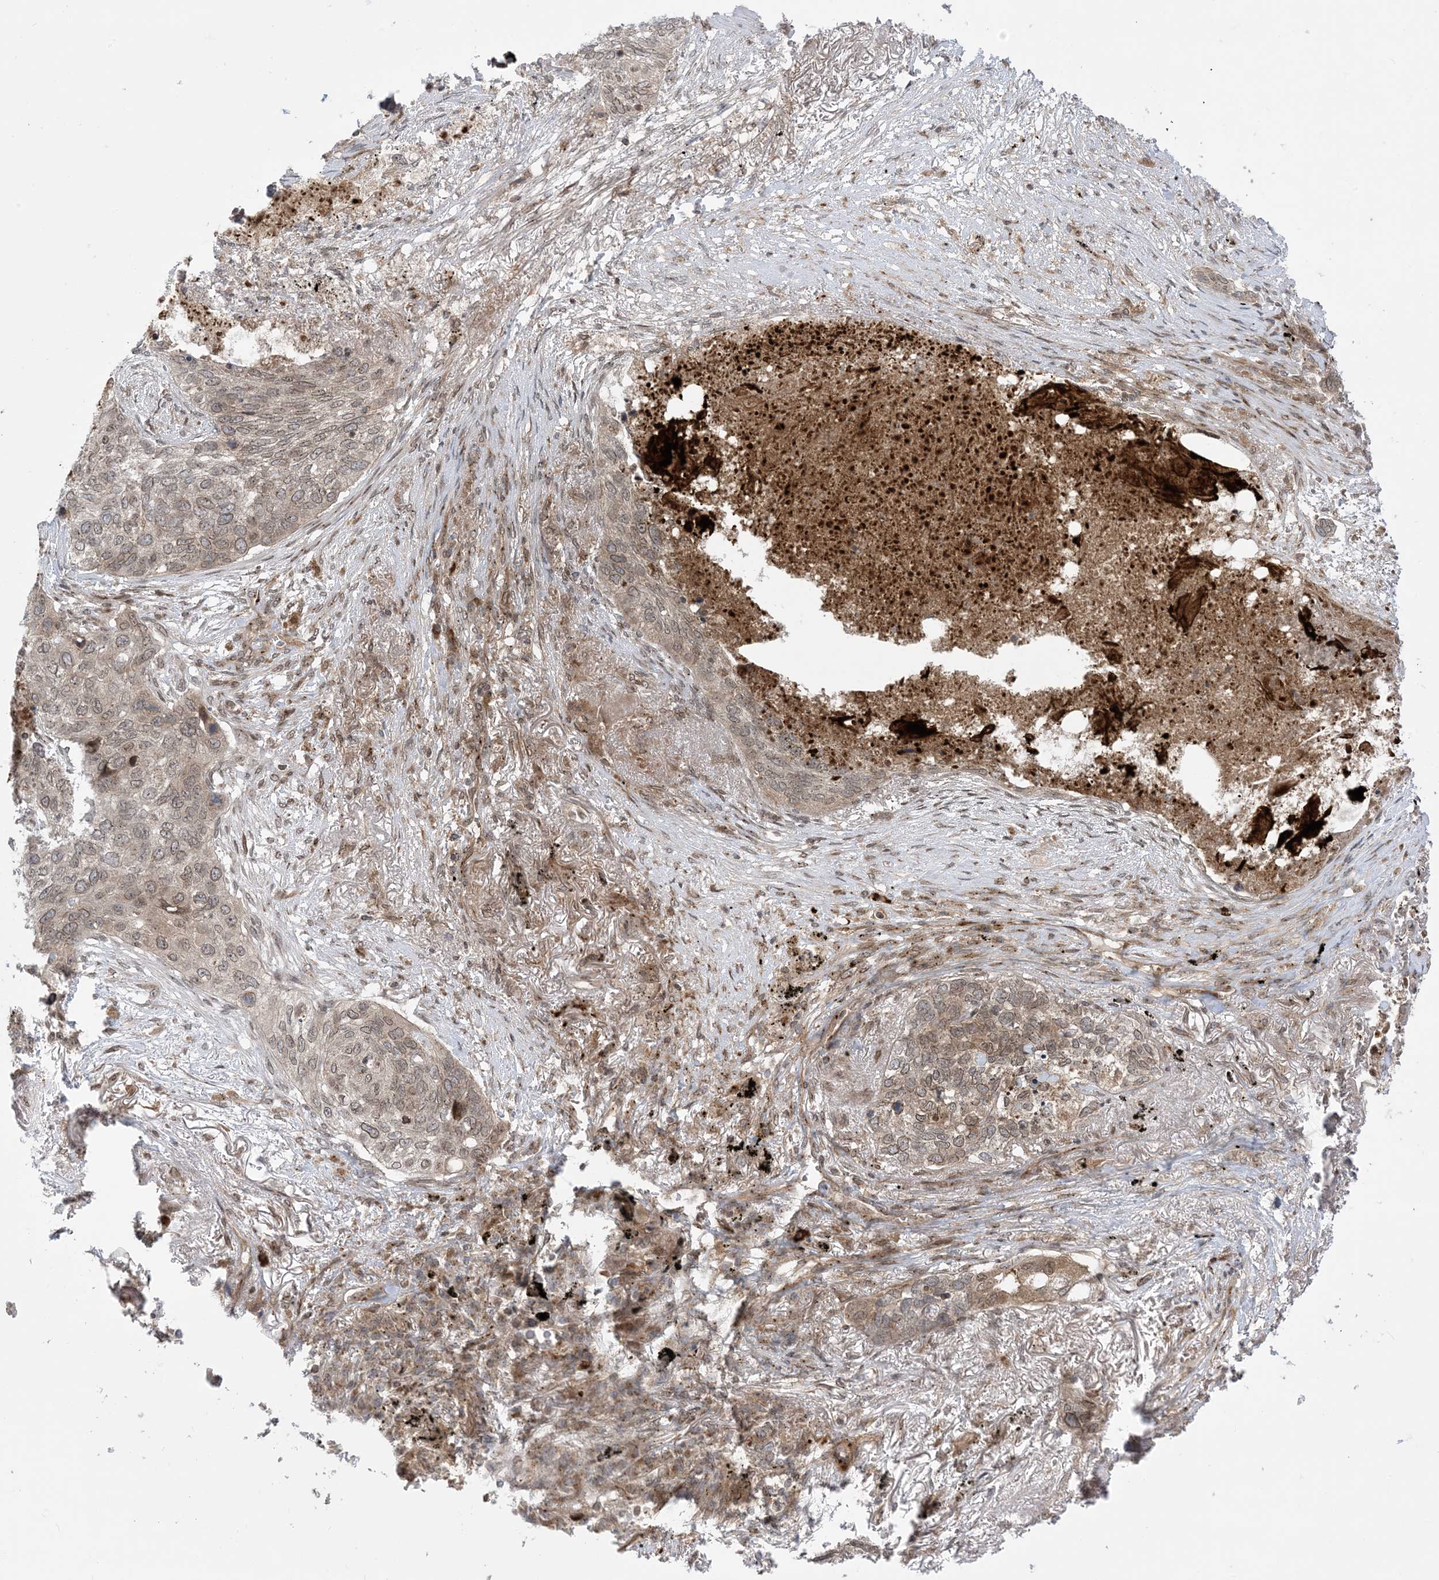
{"staining": {"intensity": "weak", "quantity": "25%-75%", "location": "cytoplasmic/membranous,nuclear"}, "tissue": "lung cancer", "cell_type": "Tumor cells", "image_type": "cancer", "snomed": [{"axis": "morphology", "description": "Squamous cell carcinoma, NOS"}, {"axis": "topography", "description": "Lung"}], "caption": "Lung cancer (squamous cell carcinoma) stained with IHC reveals weak cytoplasmic/membranous and nuclear expression in approximately 25%-75% of tumor cells. Using DAB (brown) and hematoxylin (blue) stains, captured at high magnification using brightfield microscopy.", "gene": "CASP4", "patient": {"sex": "female", "age": 63}}